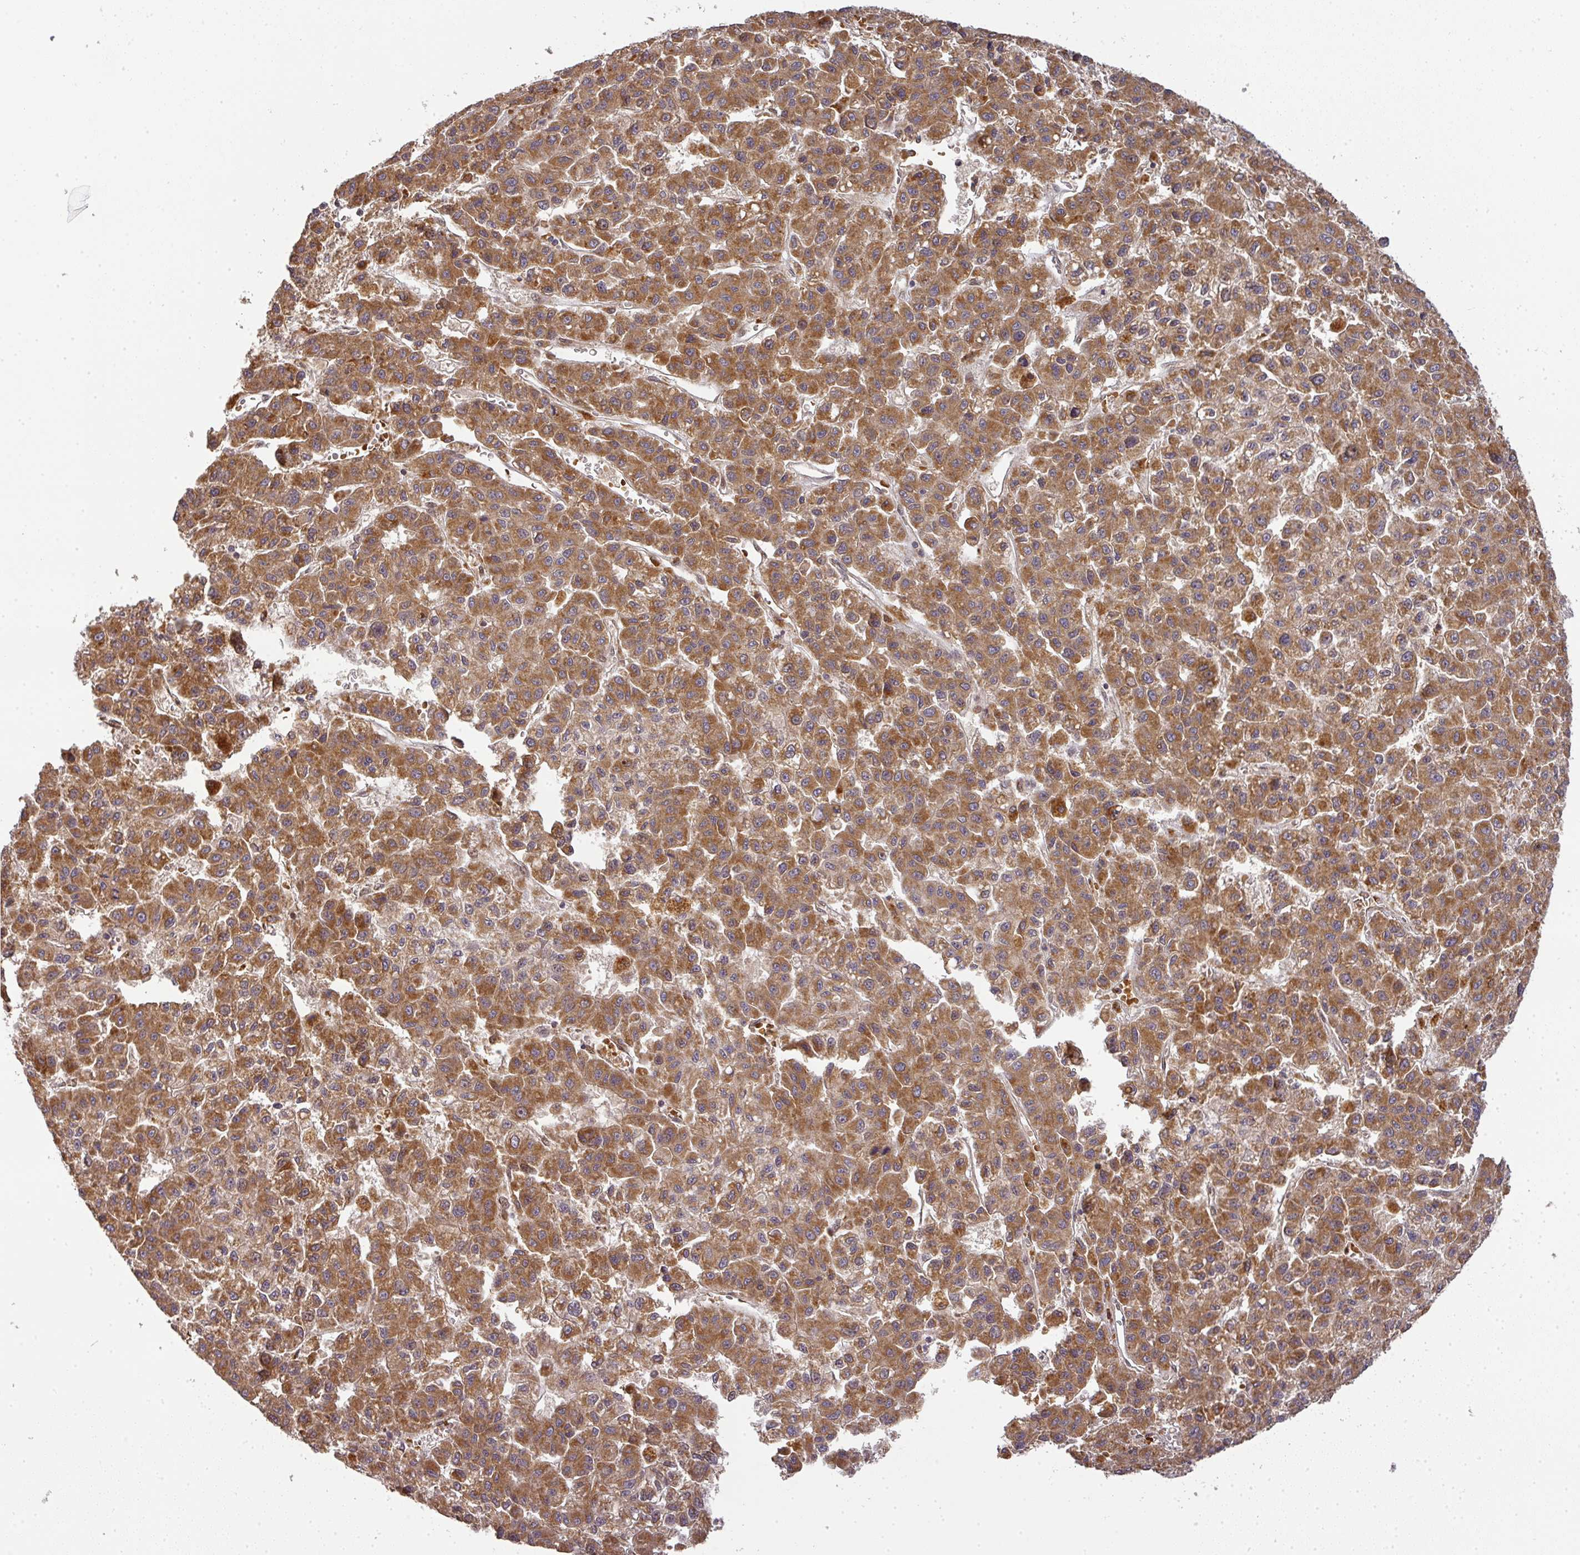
{"staining": {"intensity": "moderate", "quantity": ">75%", "location": "cytoplasmic/membranous"}, "tissue": "liver cancer", "cell_type": "Tumor cells", "image_type": "cancer", "snomed": [{"axis": "morphology", "description": "Carcinoma, Hepatocellular, NOS"}, {"axis": "topography", "description": "Liver"}], "caption": "High-power microscopy captured an IHC micrograph of liver cancer, revealing moderate cytoplasmic/membranous expression in approximately >75% of tumor cells. Using DAB (3,3'-diaminobenzidine) (brown) and hematoxylin (blue) stains, captured at high magnification using brightfield microscopy.", "gene": "MALSU1", "patient": {"sex": "male", "age": 70}}